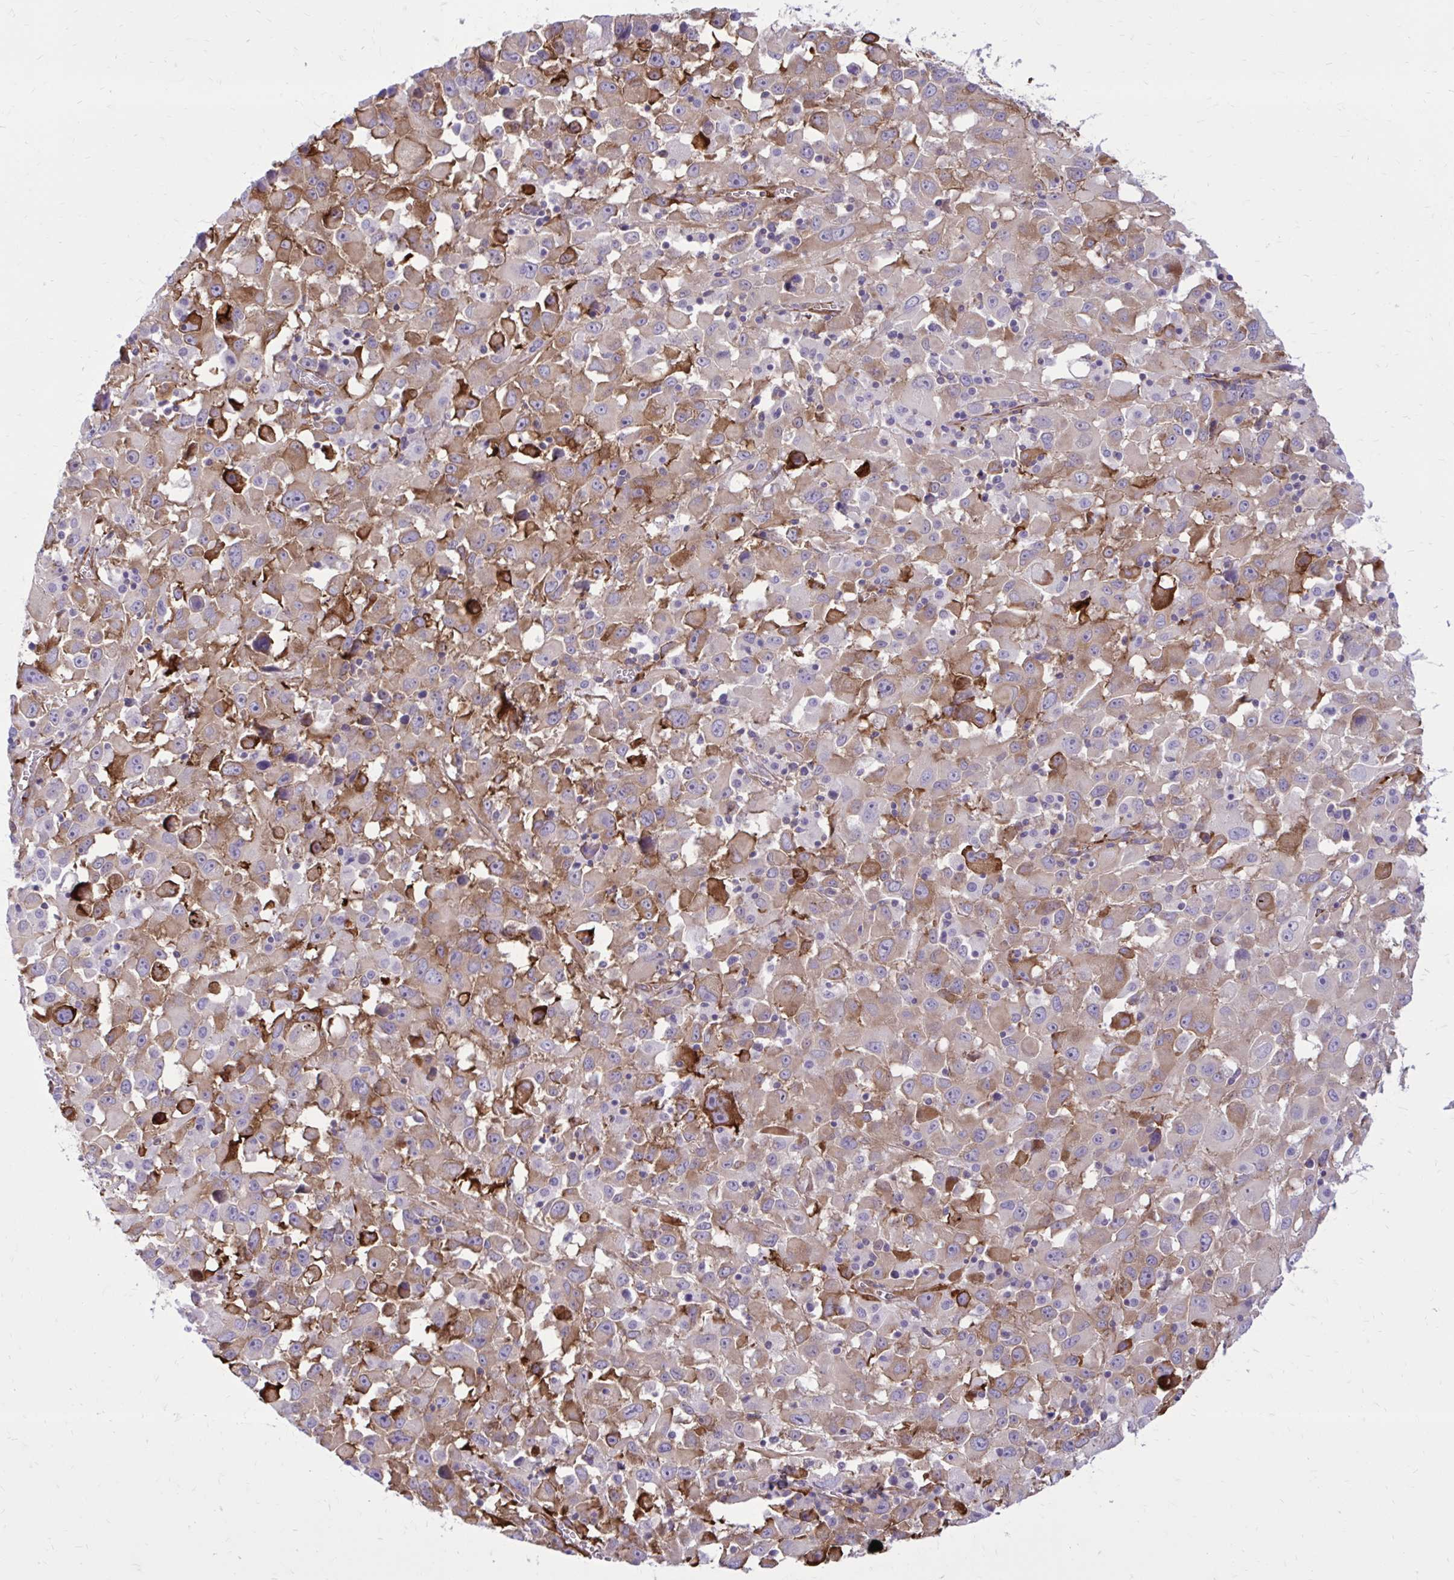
{"staining": {"intensity": "moderate", "quantity": "25%-75%", "location": "cytoplasmic/membranous"}, "tissue": "melanoma", "cell_type": "Tumor cells", "image_type": "cancer", "snomed": [{"axis": "morphology", "description": "Malignant melanoma, Metastatic site"}, {"axis": "topography", "description": "Soft tissue"}], "caption": "Human malignant melanoma (metastatic site) stained with a protein marker demonstrates moderate staining in tumor cells.", "gene": "BEND5", "patient": {"sex": "male", "age": 50}}